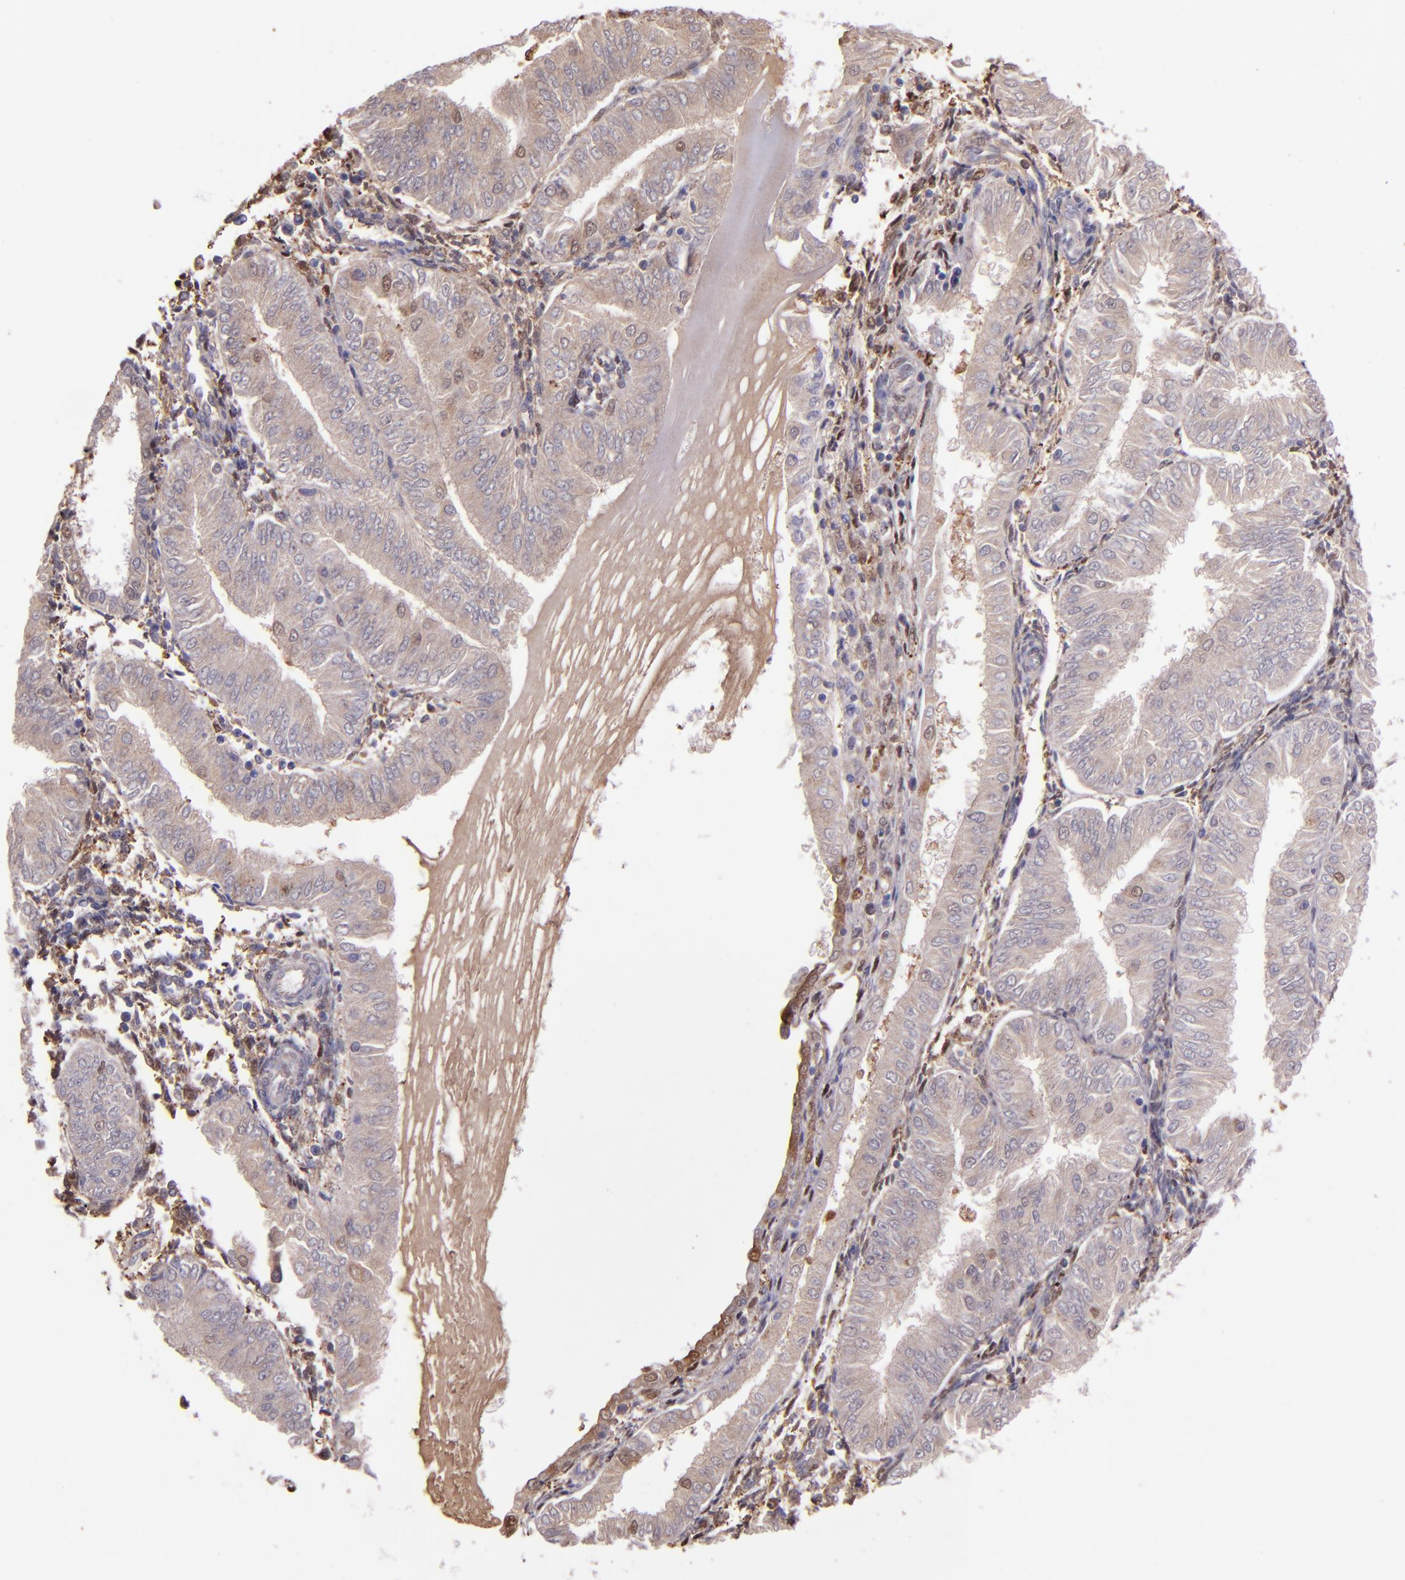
{"staining": {"intensity": "weak", "quantity": ">75%", "location": "cytoplasmic/membranous,nuclear"}, "tissue": "endometrial cancer", "cell_type": "Tumor cells", "image_type": "cancer", "snomed": [{"axis": "morphology", "description": "Adenocarcinoma, NOS"}, {"axis": "topography", "description": "Endometrium"}], "caption": "A brown stain labels weak cytoplasmic/membranous and nuclear staining of a protein in human adenocarcinoma (endometrial) tumor cells.", "gene": "WASHC1", "patient": {"sex": "female", "age": 53}}